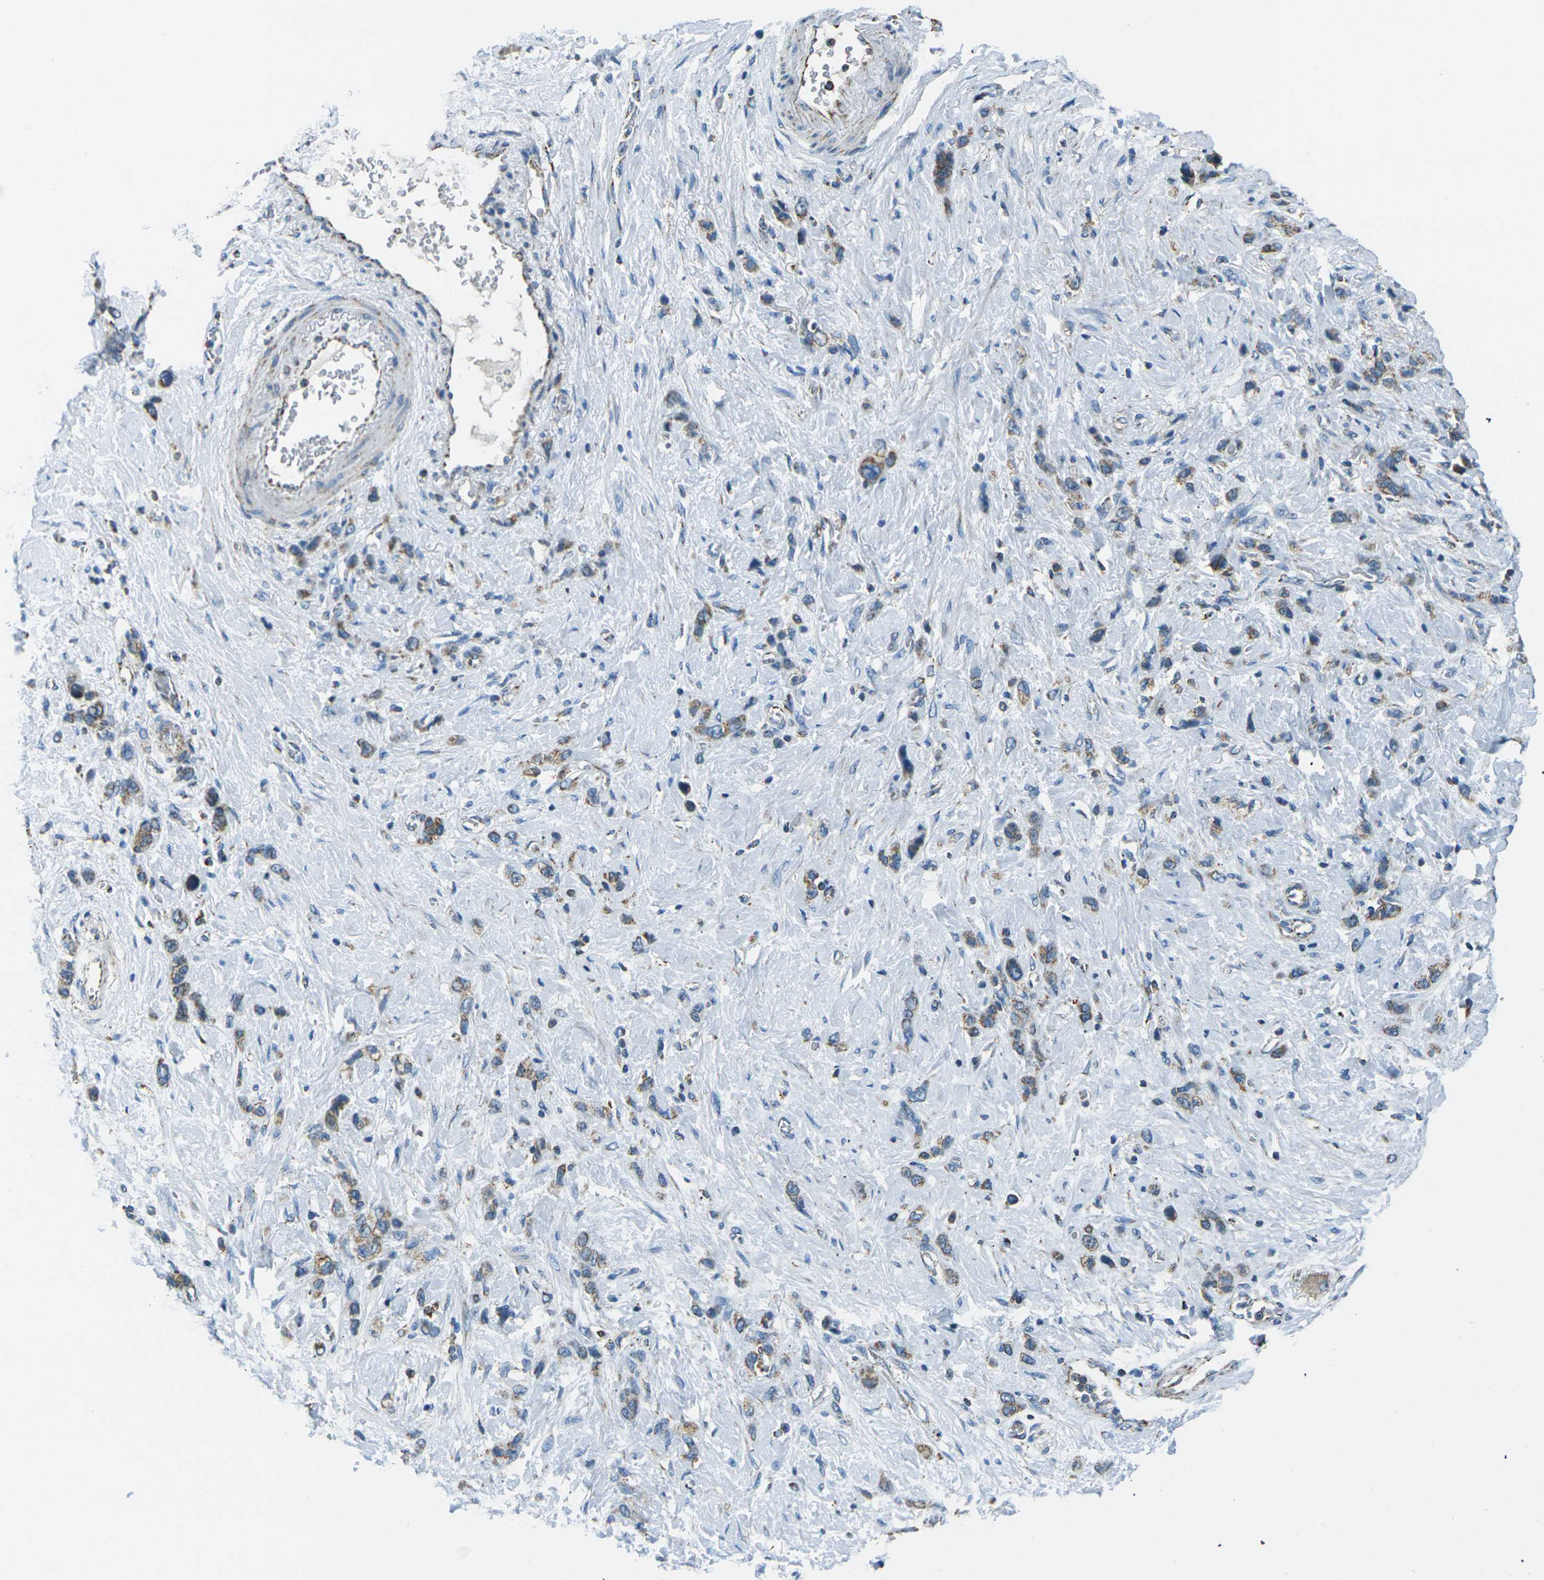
{"staining": {"intensity": "moderate", "quantity": ">75%", "location": "cytoplasmic/membranous"}, "tissue": "stomach cancer", "cell_type": "Tumor cells", "image_type": "cancer", "snomed": [{"axis": "morphology", "description": "Adenocarcinoma, NOS"}, {"axis": "morphology", "description": "Adenocarcinoma, High grade"}, {"axis": "topography", "description": "Stomach, upper"}, {"axis": "topography", "description": "Stomach, lower"}], "caption": "Protein analysis of stomach cancer (adenocarcinoma) tissue displays moderate cytoplasmic/membranous expression in about >75% of tumor cells.", "gene": "IRF3", "patient": {"sex": "female", "age": 65}}